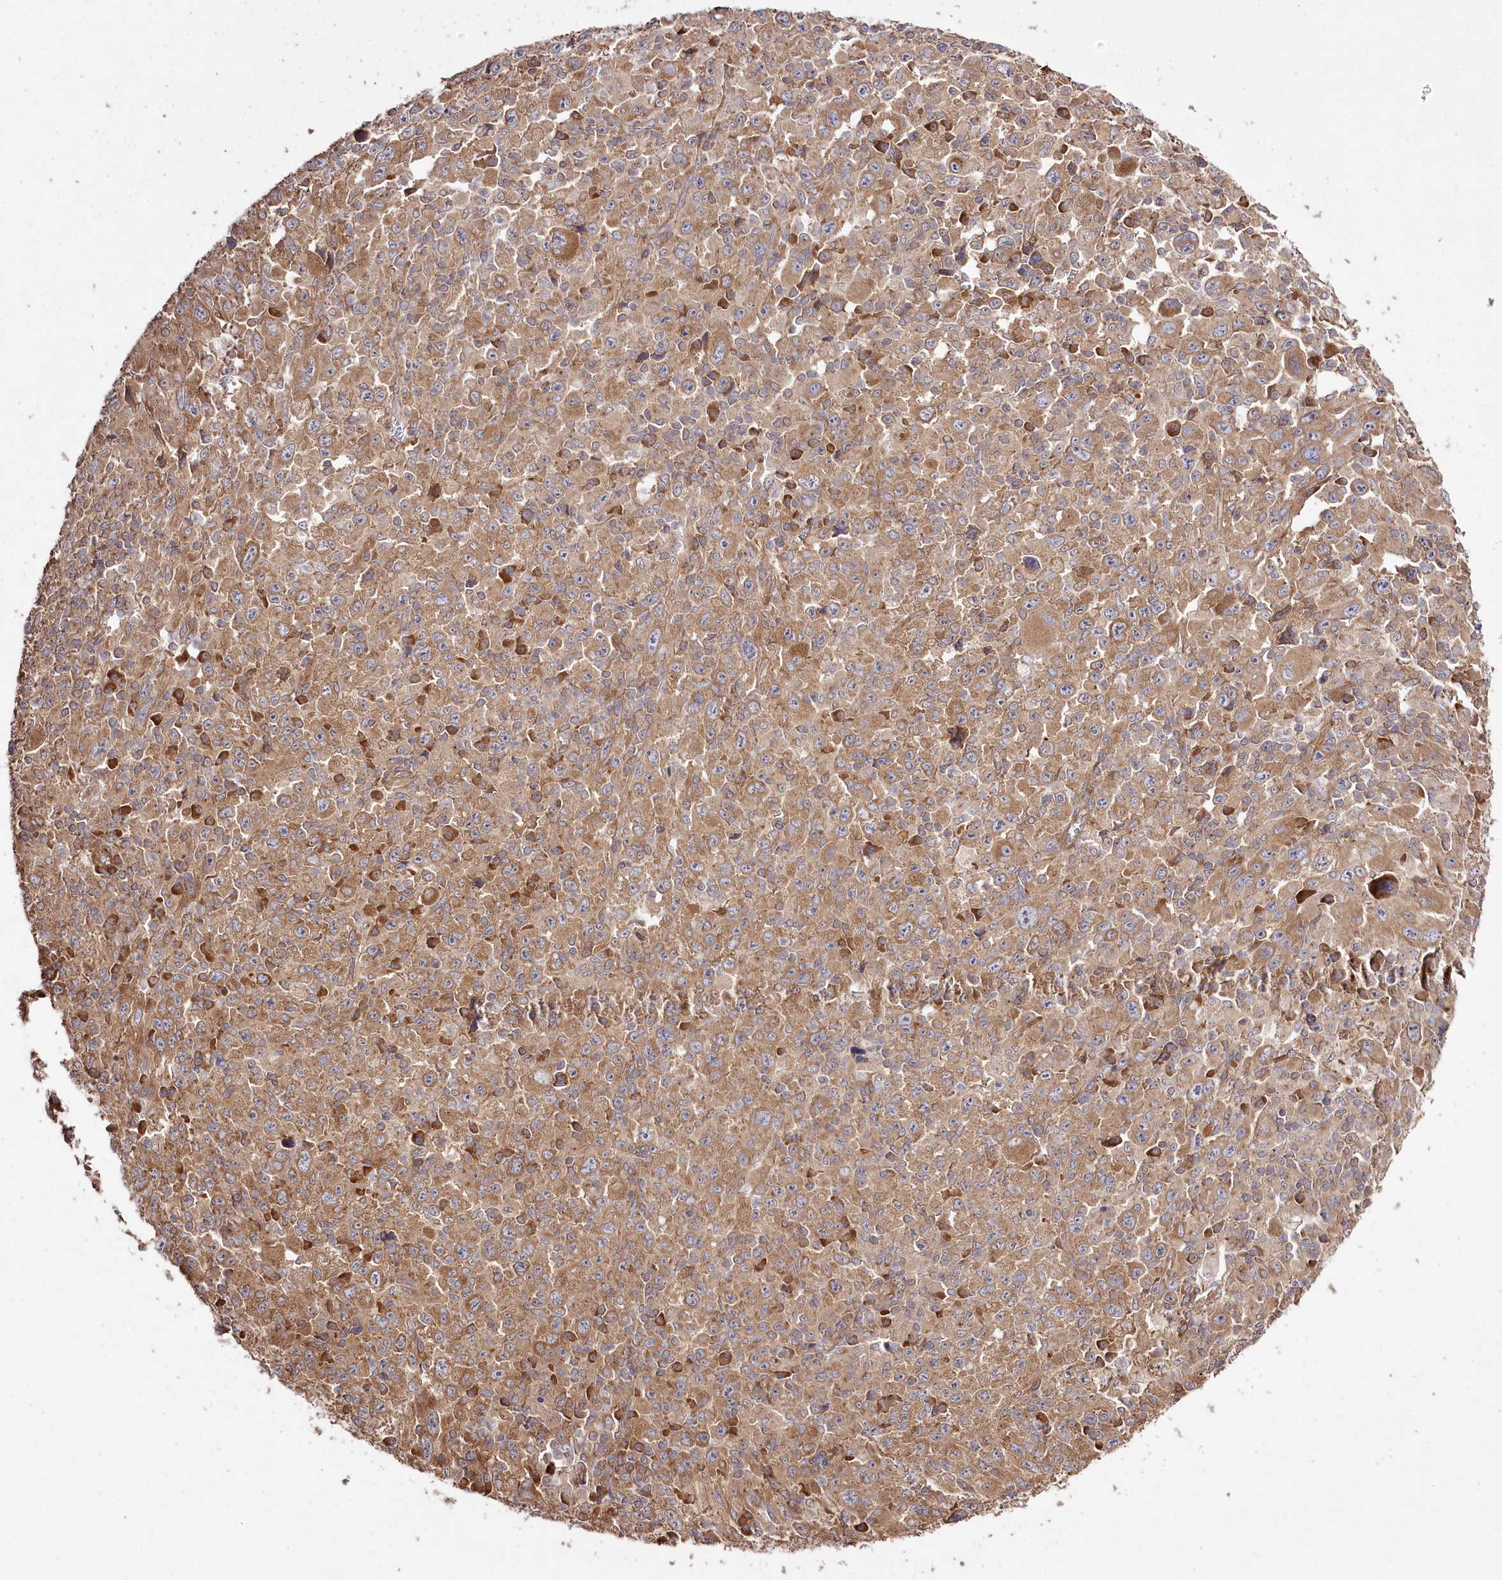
{"staining": {"intensity": "moderate", "quantity": ">75%", "location": "cytoplasmic/membranous"}, "tissue": "melanoma", "cell_type": "Tumor cells", "image_type": "cancer", "snomed": [{"axis": "morphology", "description": "Malignant melanoma, Metastatic site"}, {"axis": "topography", "description": "Skin"}], "caption": "The photomicrograph displays a brown stain indicating the presence of a protein in the cytoplasmic/membranous of tumor cells in melanoma.", "gene": "PRSS53", "patient": {"sex": "female", "age": 56}}